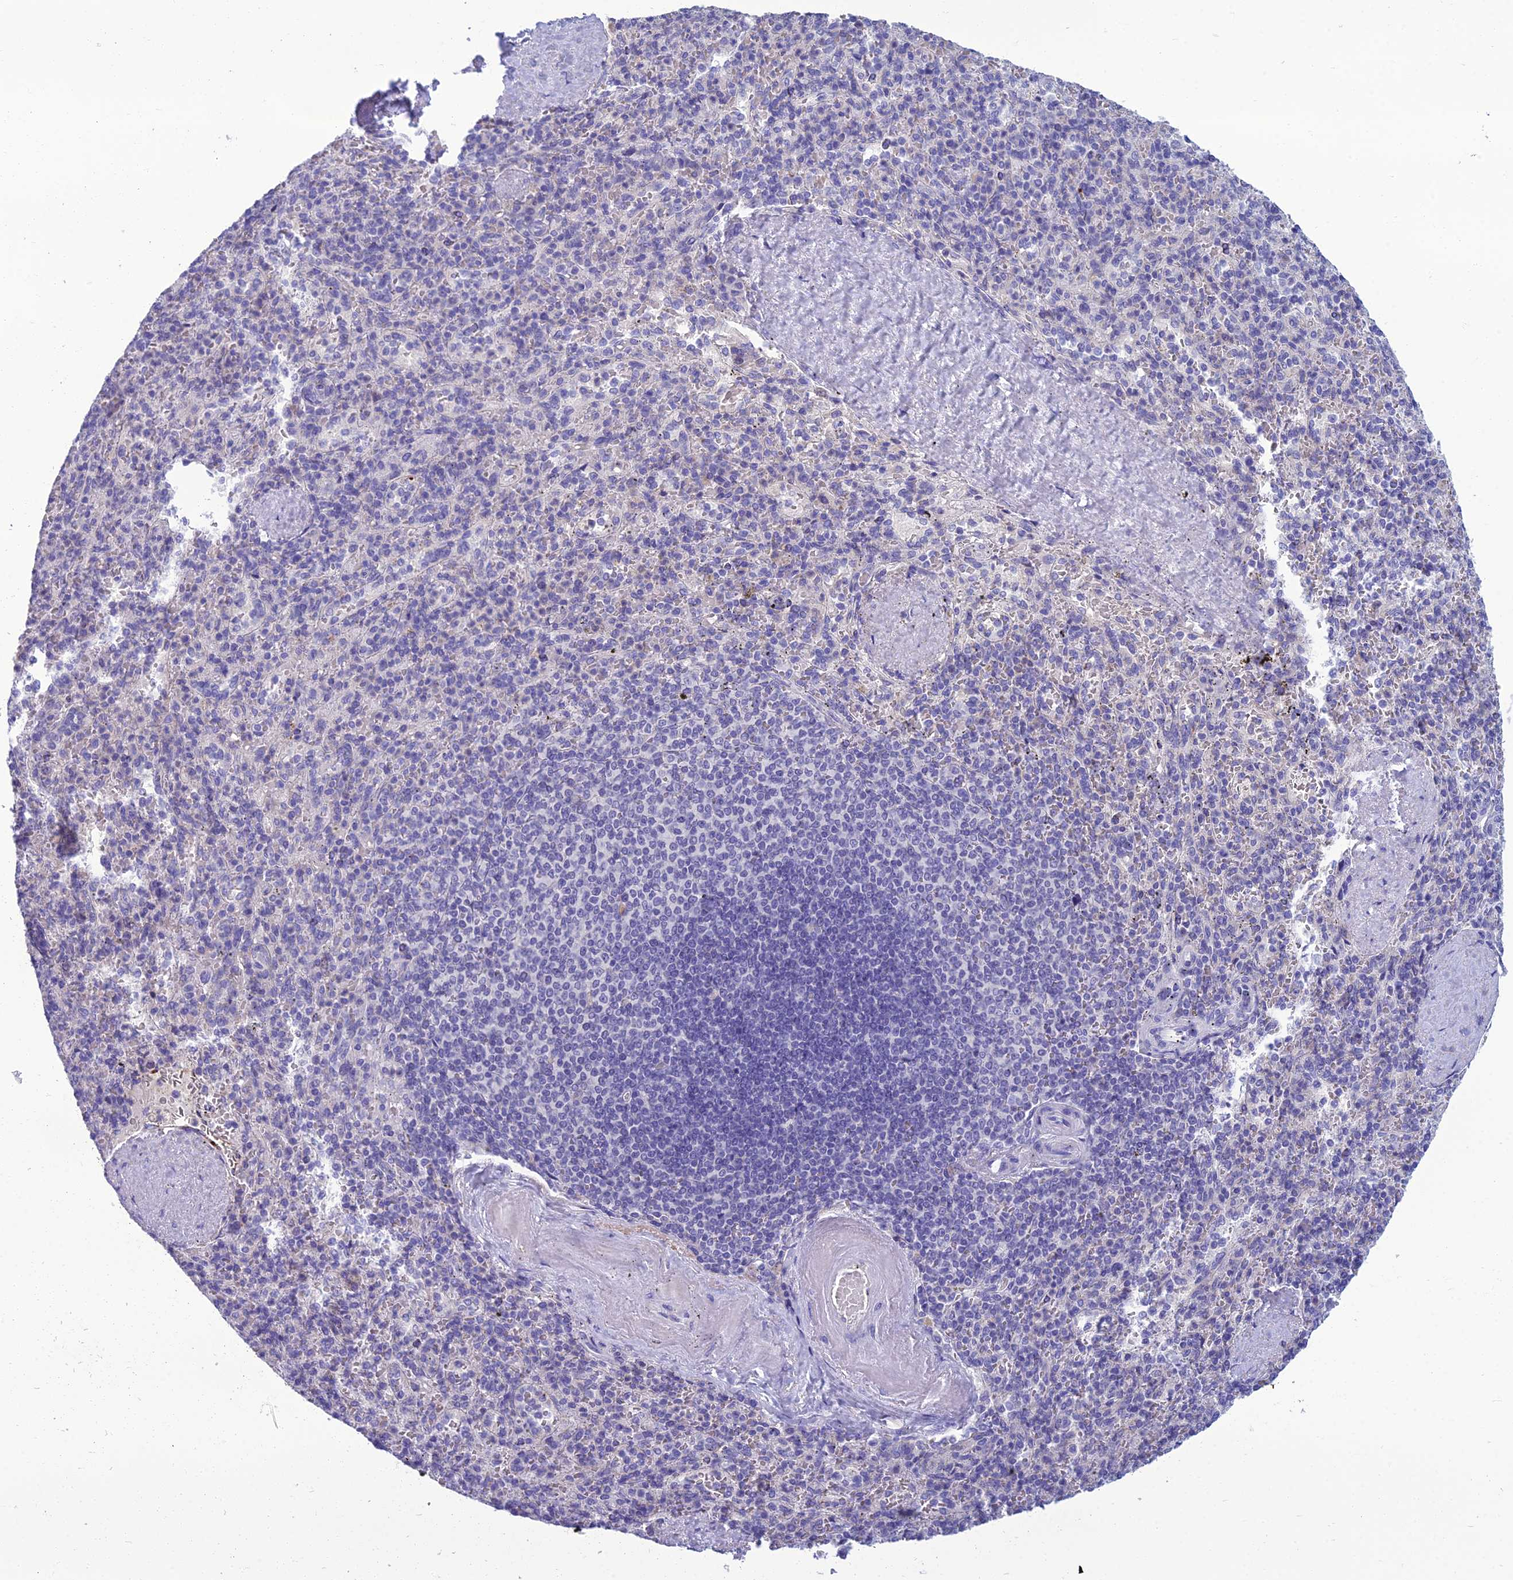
{"staining": {"intensity": "negative", "quantity": "none", "location": "none"}, "tissue": "spleen", "cell_type": "Cells in red pulp", "image_type": "normal", "snomed": [{"axis": "morphology", "description": "Normal tissue, NOS"}, {"axis": "topography", "description": "Spleen"}], "caption": "Immunohistochemical staining of benign spleen demonstrates no significant expression in cells in red pulp.", "gene": "SPTLC3", "patient": {"sex": "male", "age": 82}}